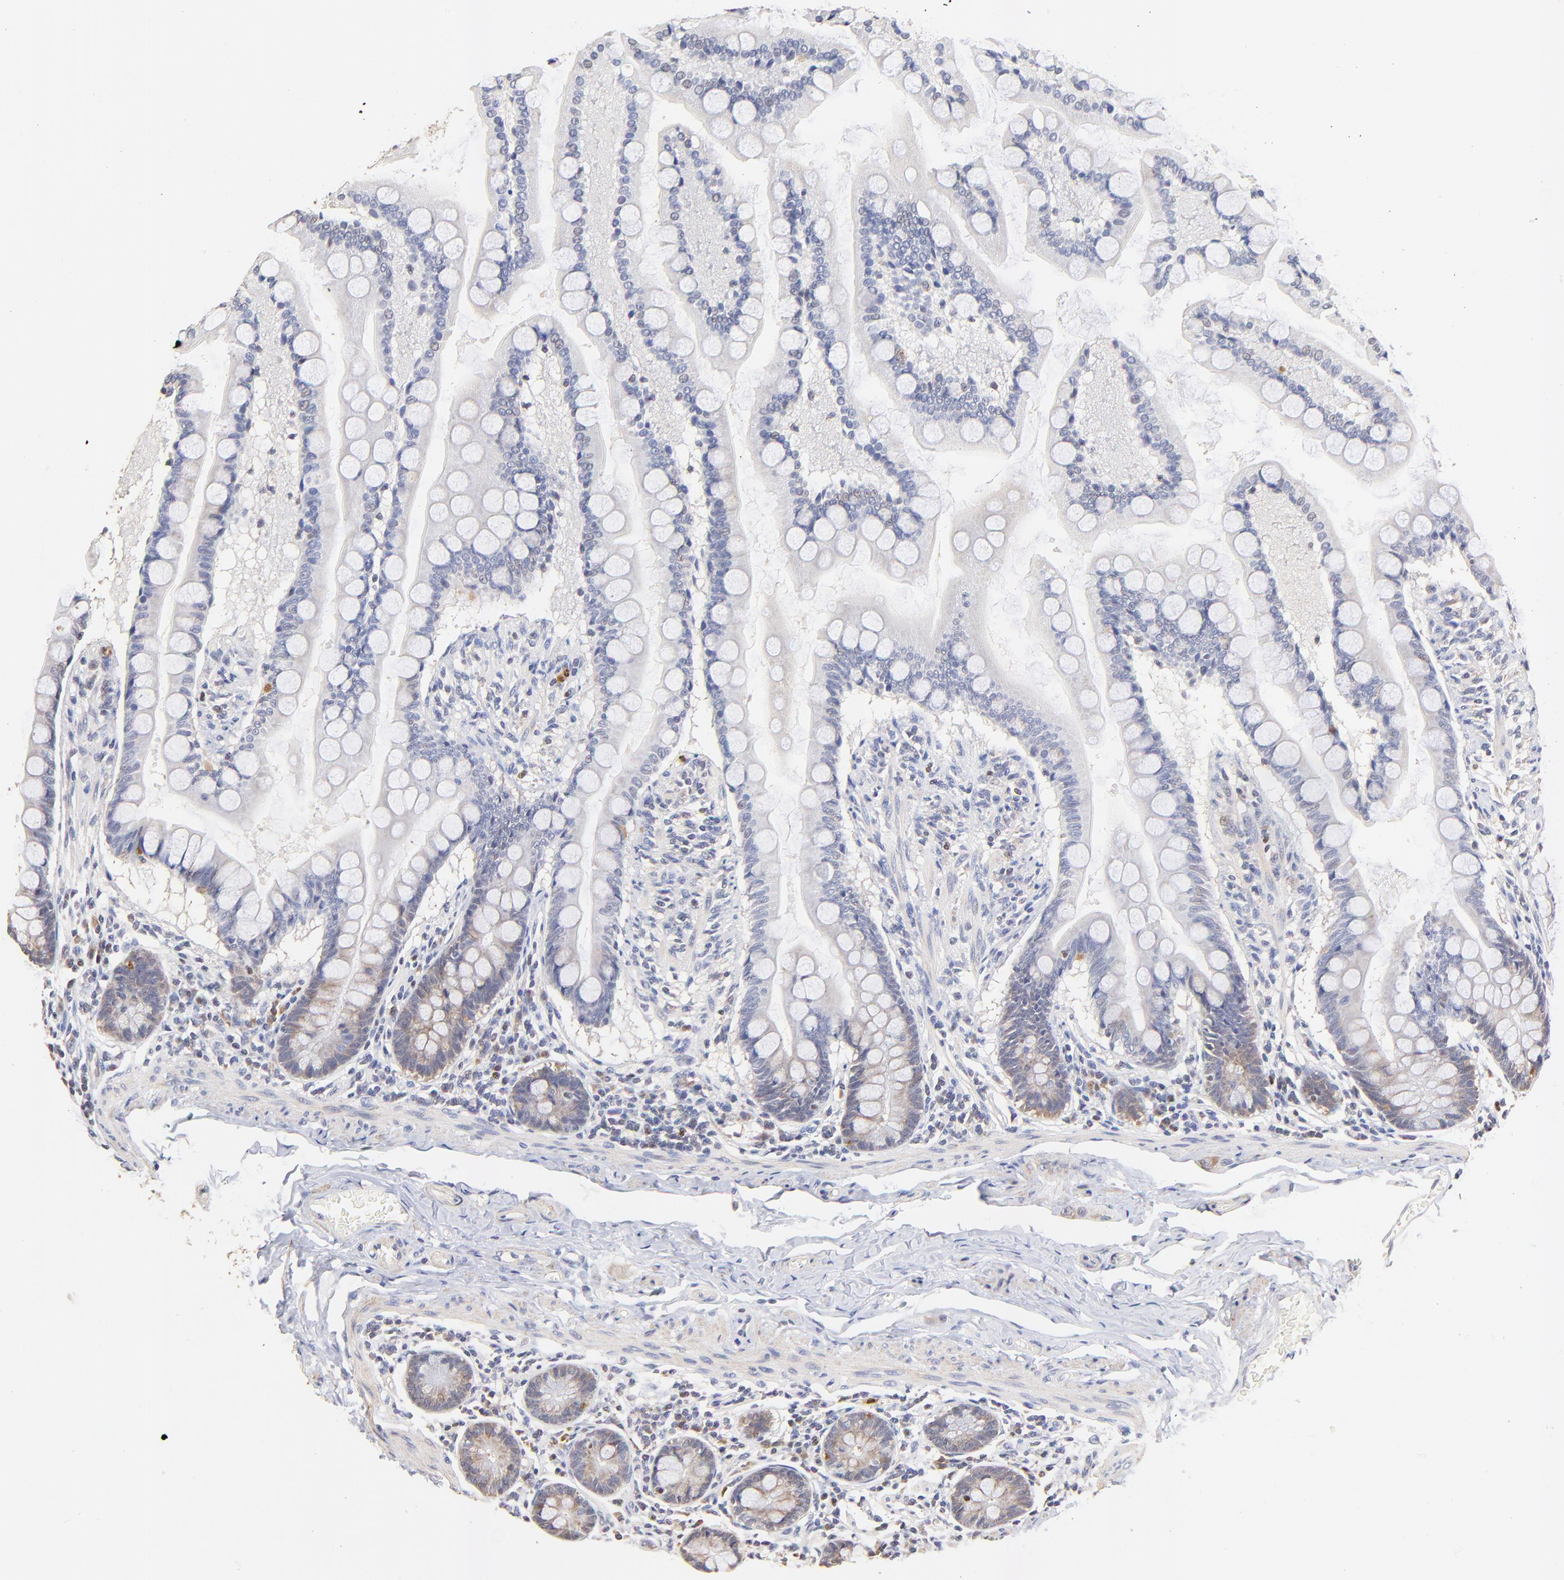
{"staining": {"intensity": "moderate", "quantity": "<25%", "location": "cytoplasmic/membranous"}, "tissue": "small intestine", "cell_type": "Glandular cells", "image_type": "normal", "snomed": [{"axis": "morphology", "description": "Normal tissue, NOS"}, {"axis": "topography", "description": "Small intestine"}], "caption": "A high-resolution micrograph shows immunohistochemistry staining of unremarkable small intestine, which exhibits moderate cytoplasmic/membranous positivity in about <25% of glandular cells.", "gene": "BBOF1", "patient": {"sex": "male", "age": 41}}